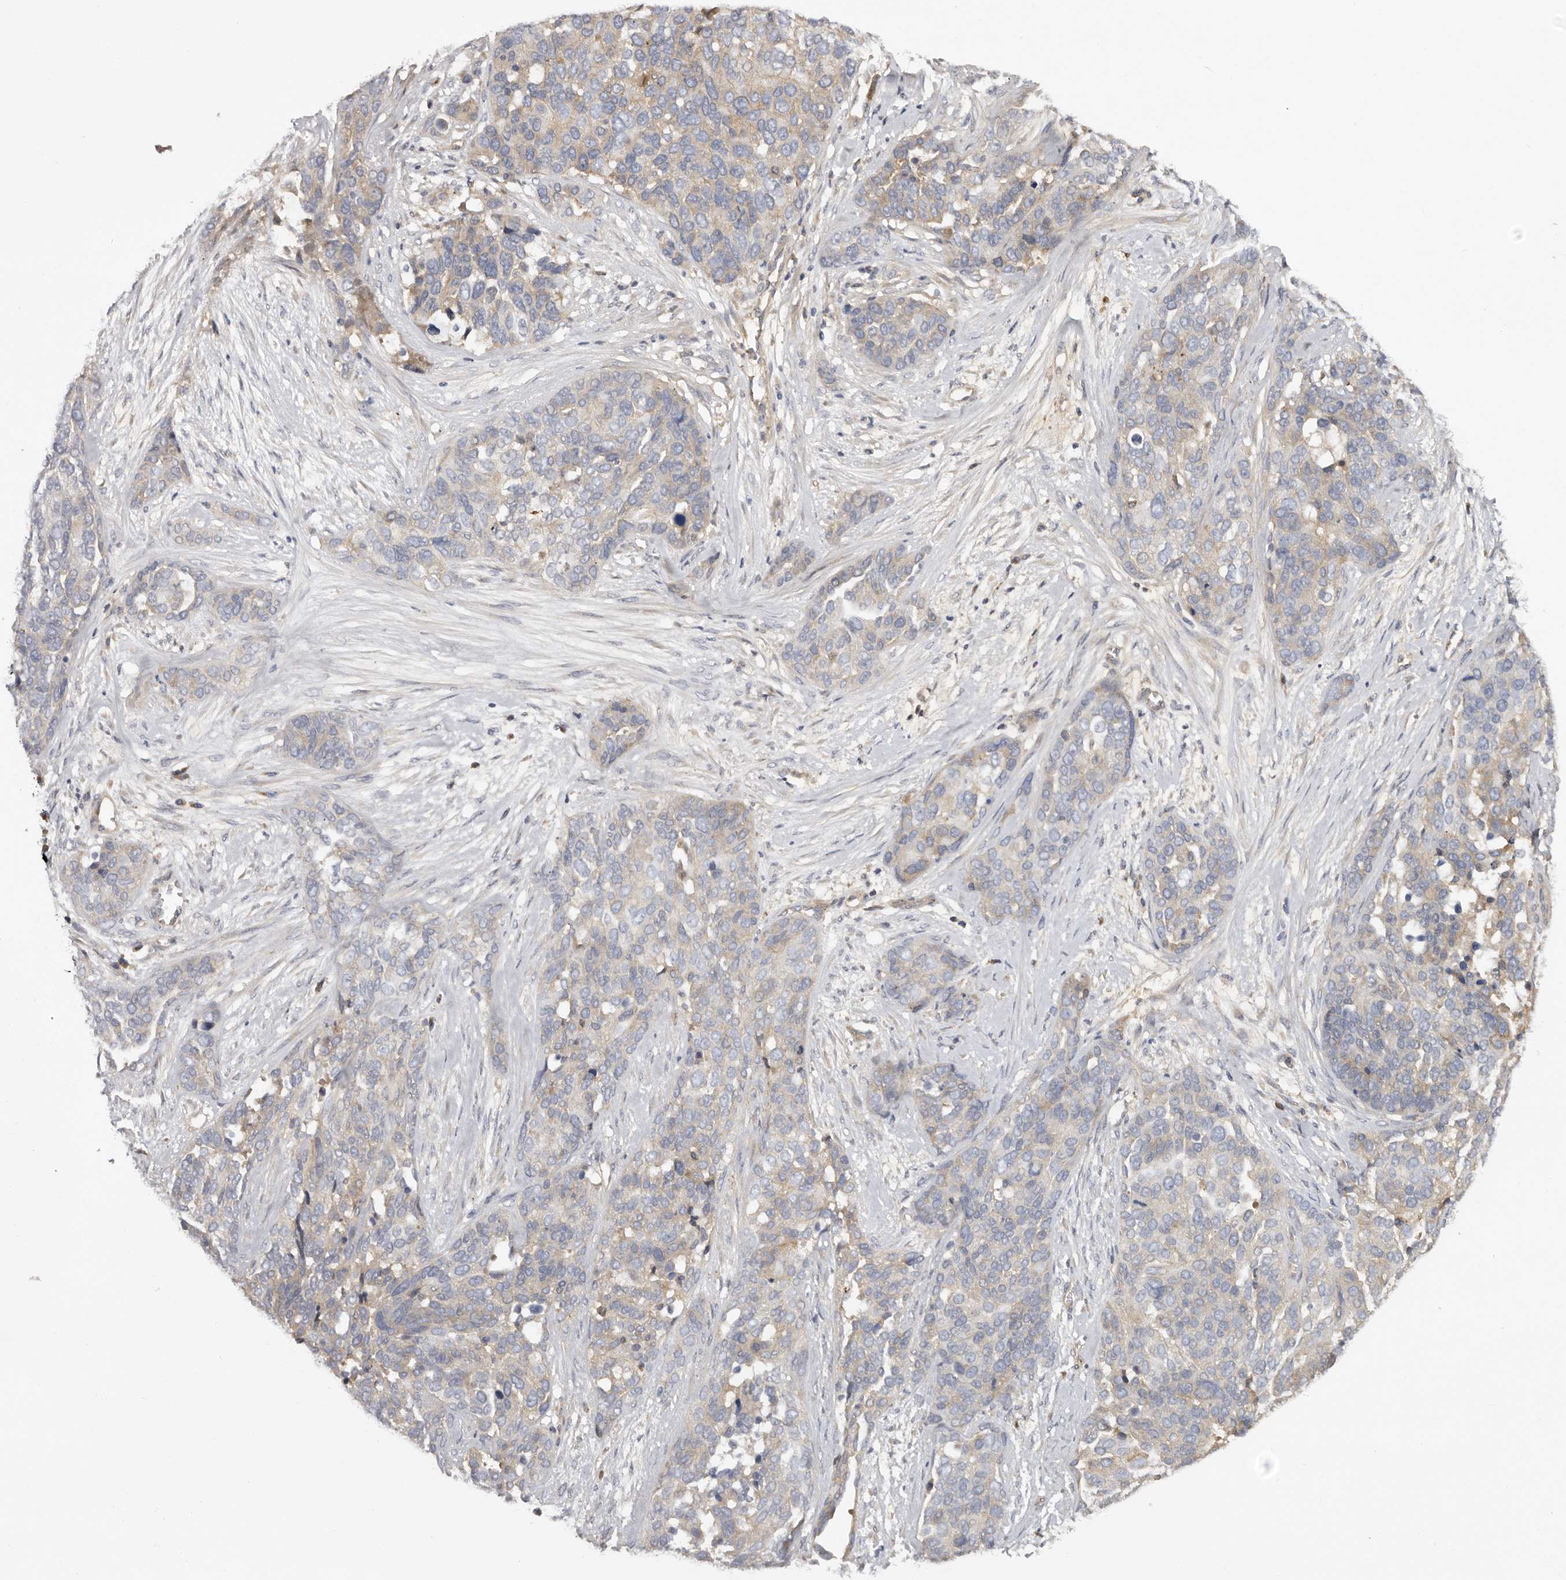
{"staining": {"intensity": "weak", "quantity": "<25%", "location": "cytoplasmic/membranous"}, "tissue": "ovarian cancer", "cell_type": "Tumor cells", "image_type": "cancer", "snomed": [{"axis": "morphology", "description": "Cystadenocarcinoma, serous, NOS"}, {"axis": "topography", "description": "Ovary"}], "caption": "This histopathology image is of serous cystadenocarcinoma (ovarian) stained with immunohistochemistry (IHC) to label a protein in brown with the nuclei are counter-stained blue. There is no expression in tumor cells.", "gene": "INKA2", "patient": {"sex": "female", "age": 44}}